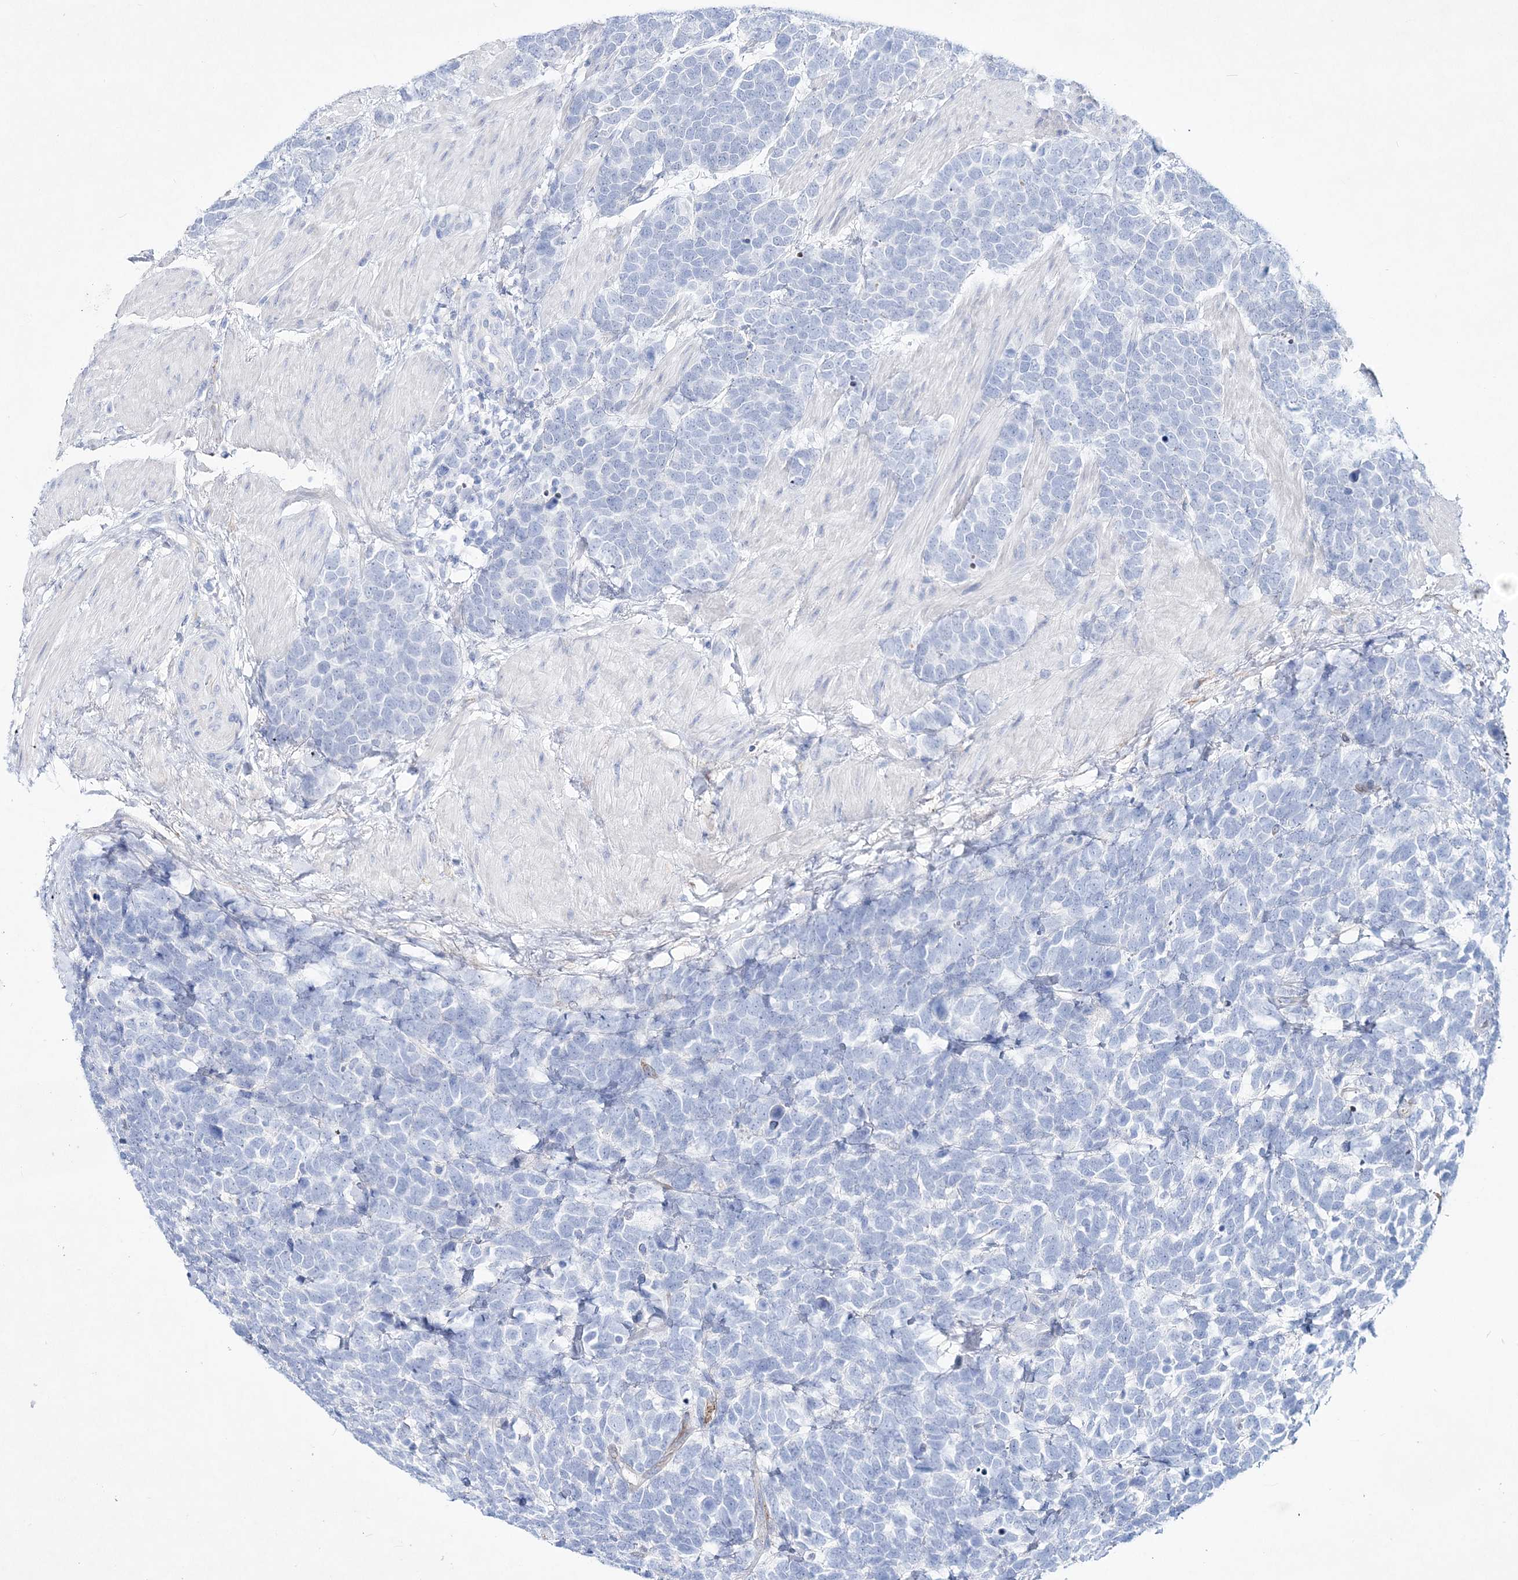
{"staining": {"intensity": "negative", "quantity": "none", "location": "none"}, "tissue": "urothelial cancer", "cell_type": "Tumor cells", "image_type": "cancer", "snomed": [{"axis": "morphology", "description": "Urothelial carcinoma, High grade"}, {"axis": "topography", "description": "Urinary bladder"}], "caption": "This is an immunohistochemistry micrograph of urothelial cancer. There is no expression in tumor cells.", "gene": "SPINK7", "patient": {"sex": "female", "age": 82}}